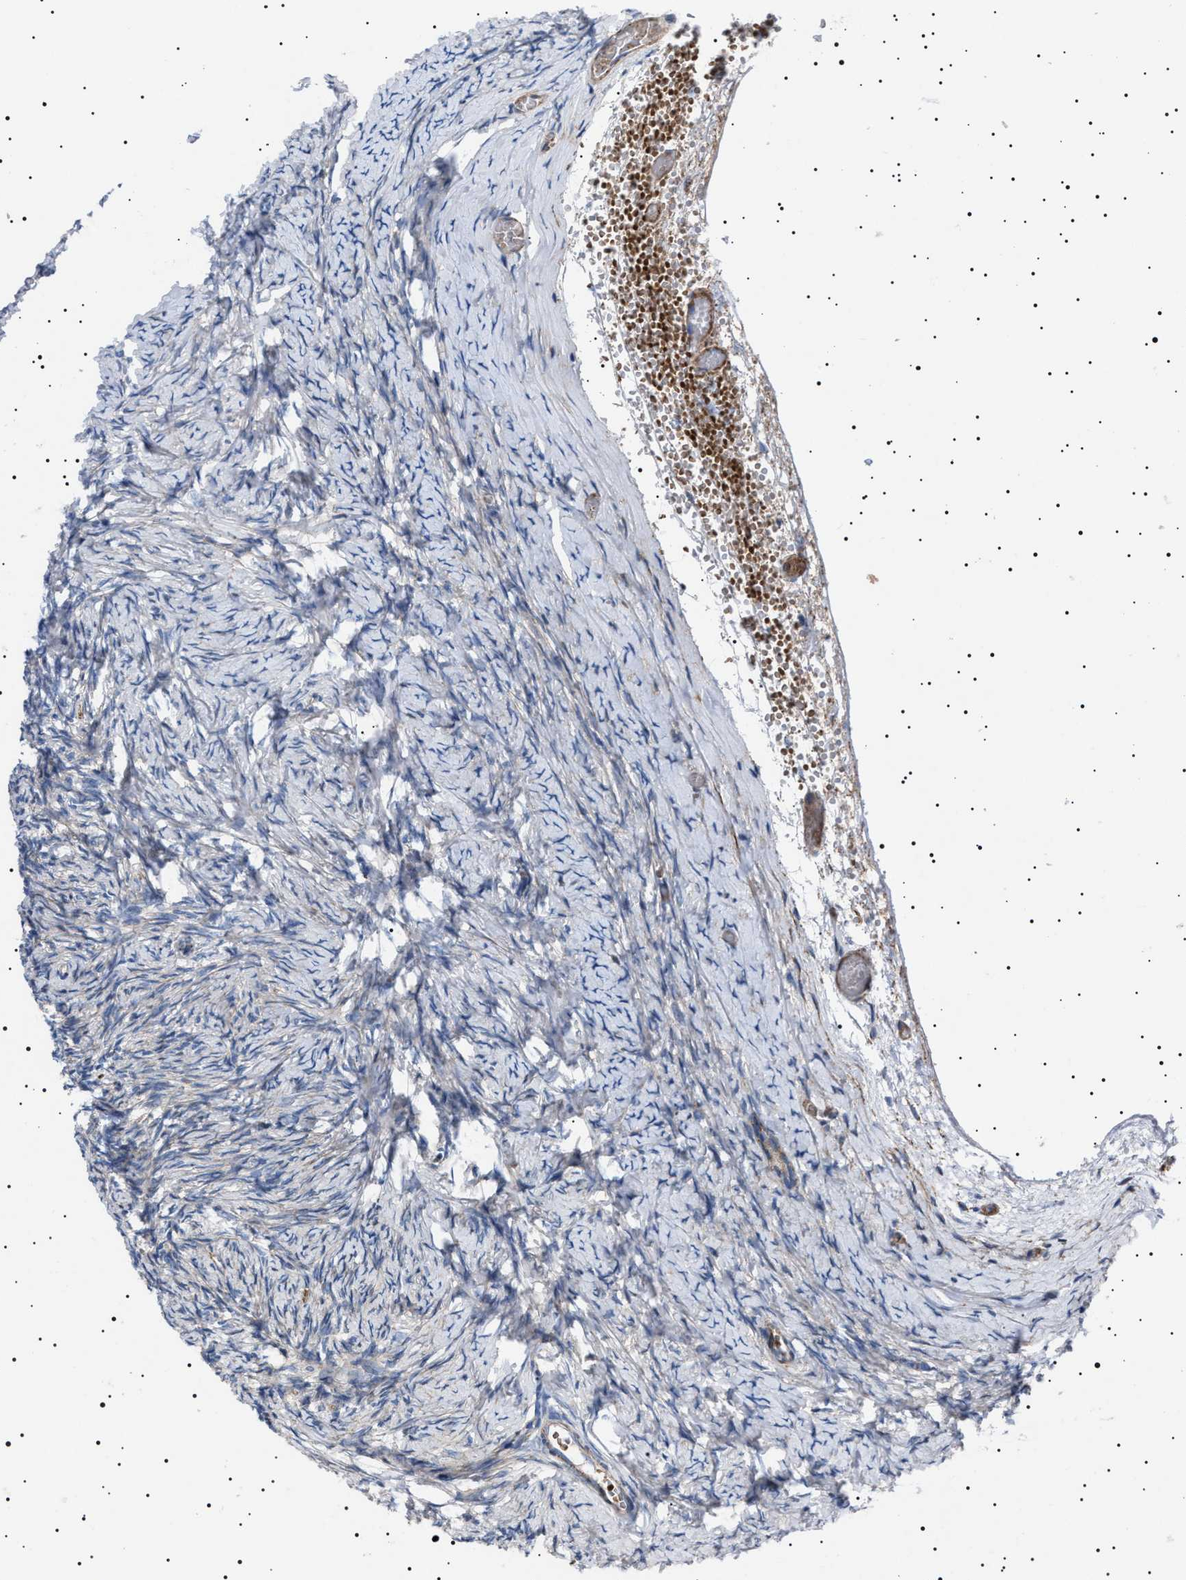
{"staining": {"intensity": "moderate", "quantity": "25%-75%", "location": "cytoplasmic/membranous"}, "tissue": "ovary", "cell_type": "Ovarian stroma cells", "image_type": "normal", "snomed": [{"axis": "morphology", "description": "Normal tissue, NOS"}, {"axis": "topography", "description": "Ovary"}], "caption": "Immunohistochemical staining of benign ovary demonstrates moderate cytoplasmic/membranous protein positivity in about 25%-75% of ovarian stroma cells. (brown staining indicates protein expression, while blue staining denotes nuclei).", "gene": "NEU1", "patient": {"sex": "female", "age": 27}}